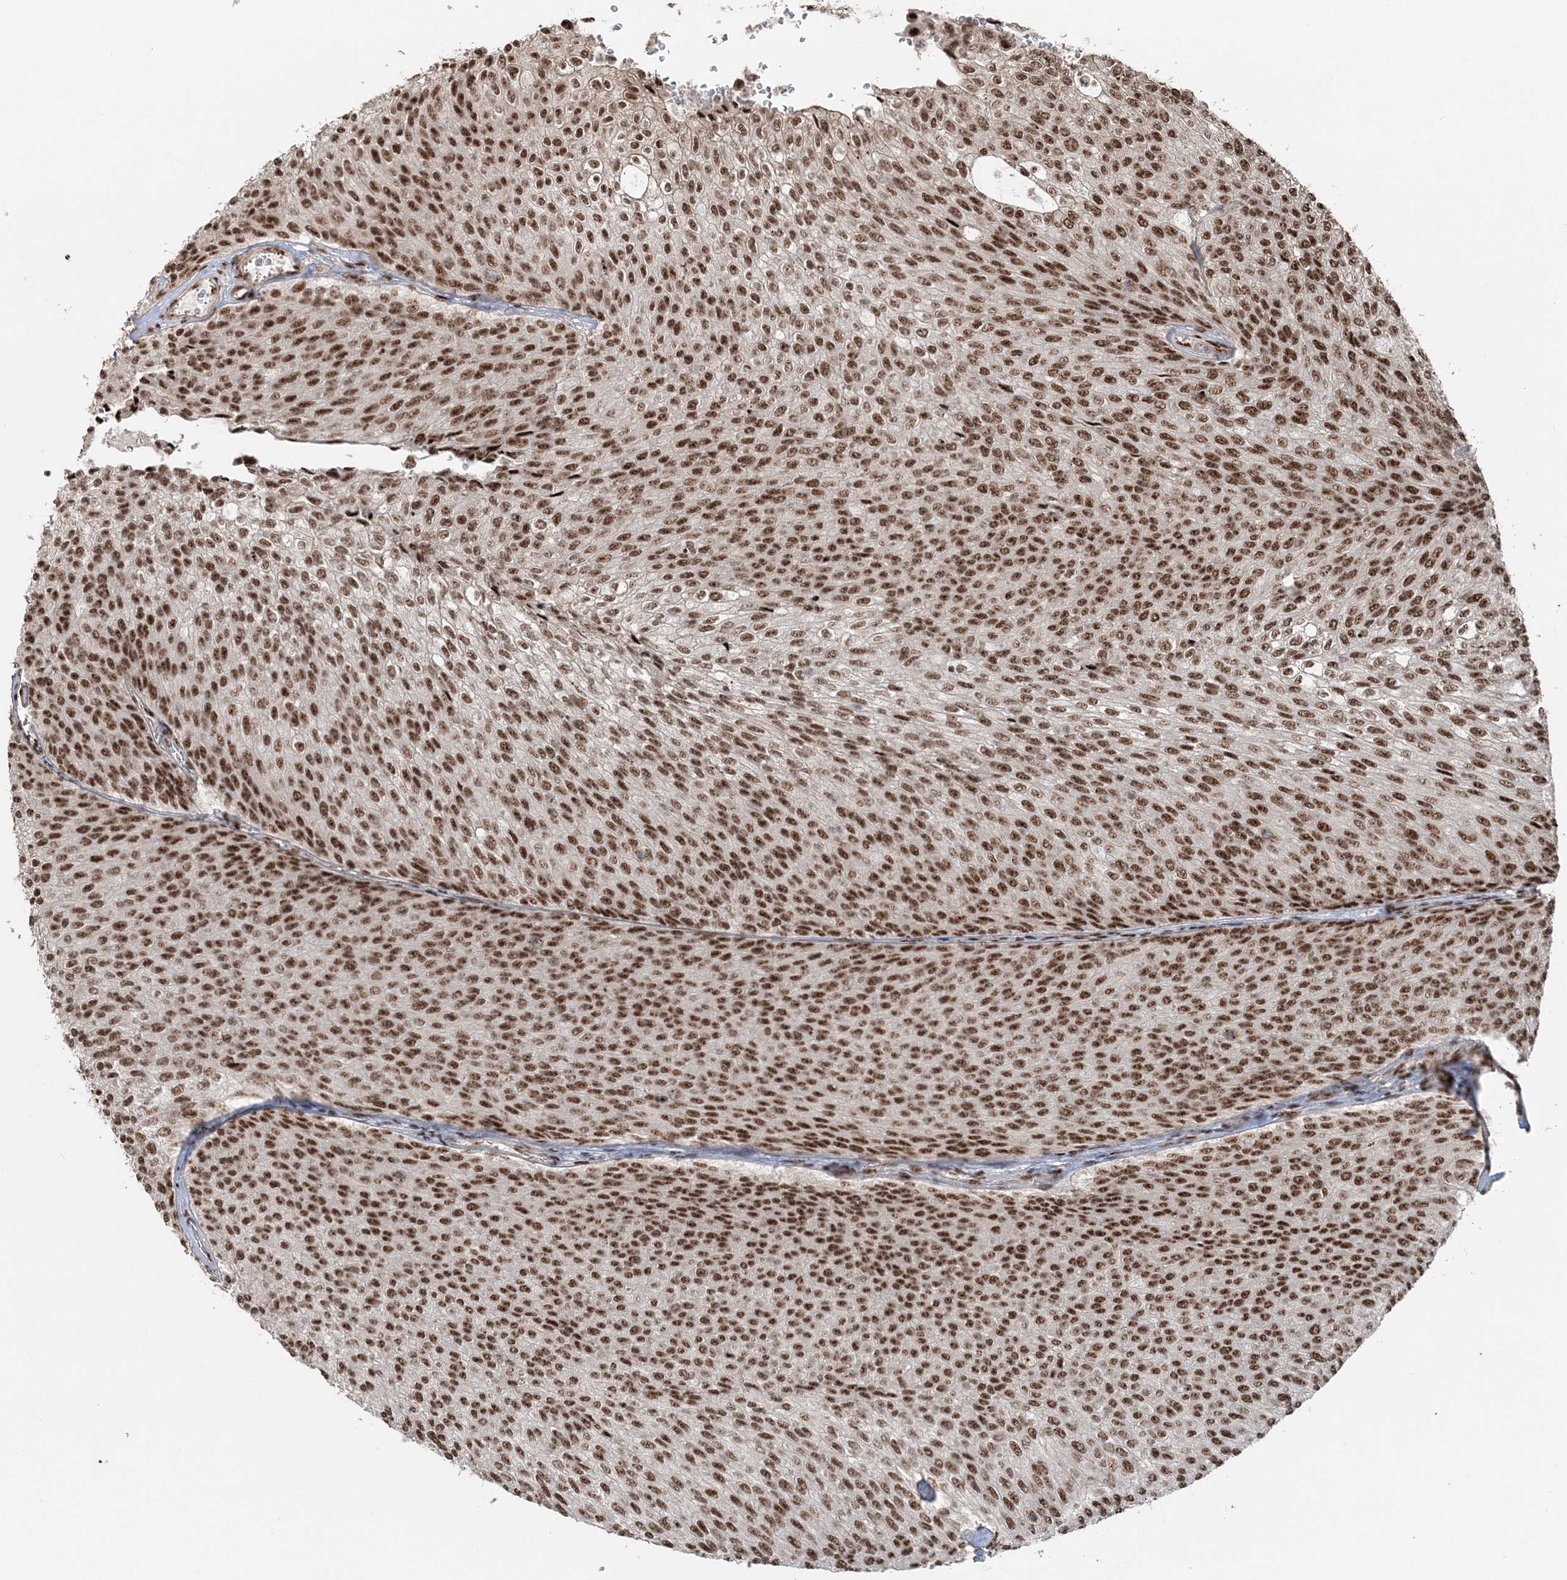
{"staining": {"intensity": "strong", "quantity": ">75%", "location": "nuclear"}, "tissue": "urothelial cancer", "cell_type": "Tumor cells", "image_type": "cancer", "snomed": [{"axis": "morphology", "description": "Urothelial carcinoma, Low grade"}, {"axis": "topography", "description": "Urinary bladder"}], "caption": "Immunohistochemical staining of low-grade urothelial carcinoma reveals high levels of strong nuclear protein expression in approximately >75% of tumor cells.", "gene": "EXOSC8", "patient": {"sex": "female", "age": 79}}